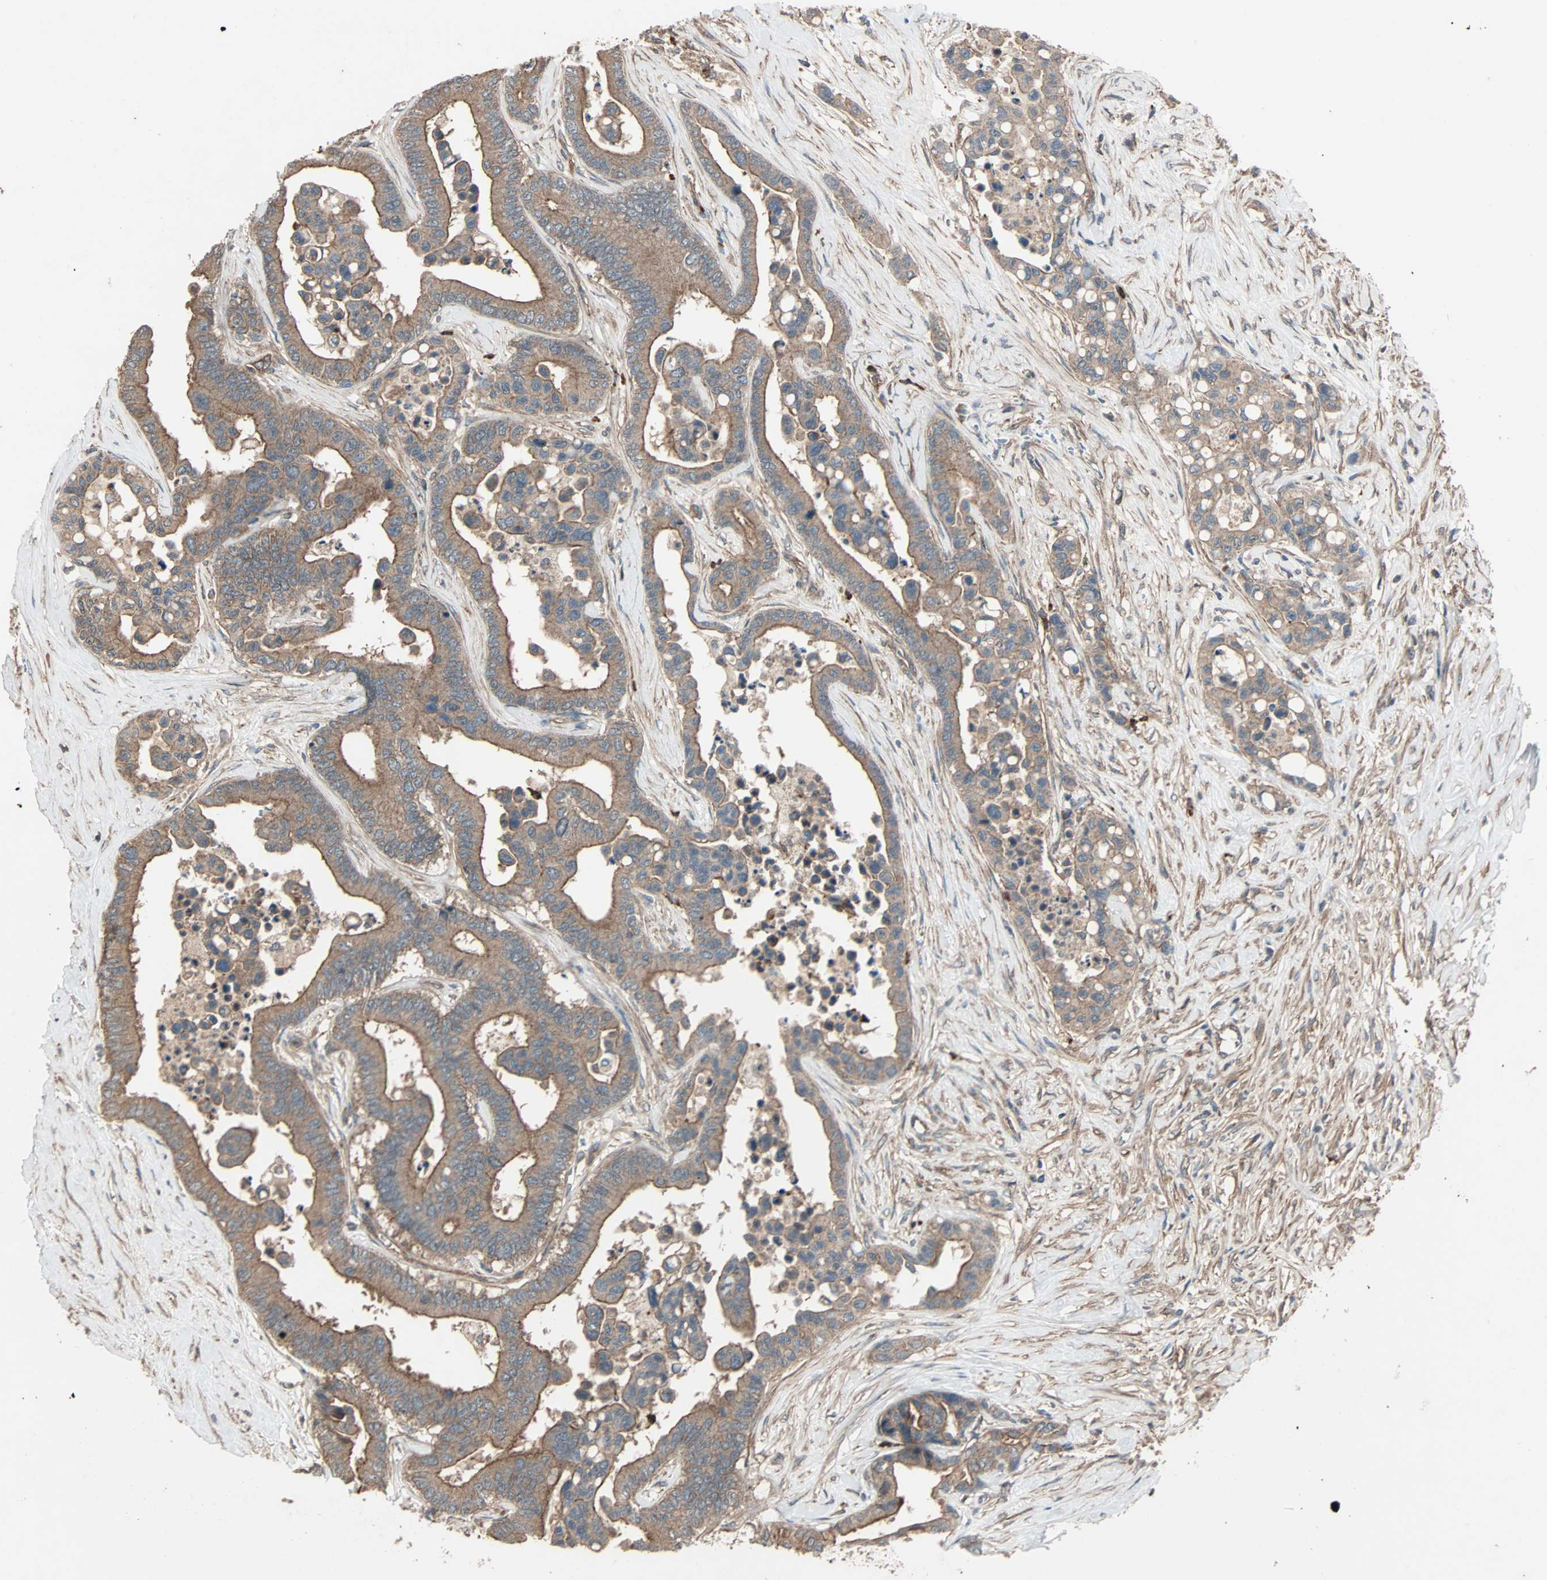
{"staining": {"intensity": "moderate", "quantity": ">75%", "location": "cytoplasmic/membranous"}, "tissue": "colorectal cancer", "cell_type": "Tumor cells", "image_type": "cancer", "snomed": [{"axis": "morphology", "description": "Normal tissue, NOS"}, {"axis": "morphology", "description": "Adenocarcinoma, NOS"}, {"axis": "topography", "description": "Colon"}], "caption": "Adenocarcinoma (colorectal) stained for a protein exhibits moderate cytoplasmic/membranous positivity in tumor cells.", "gene": "GCK", "patient": {"sex": "male", "age": 82}}